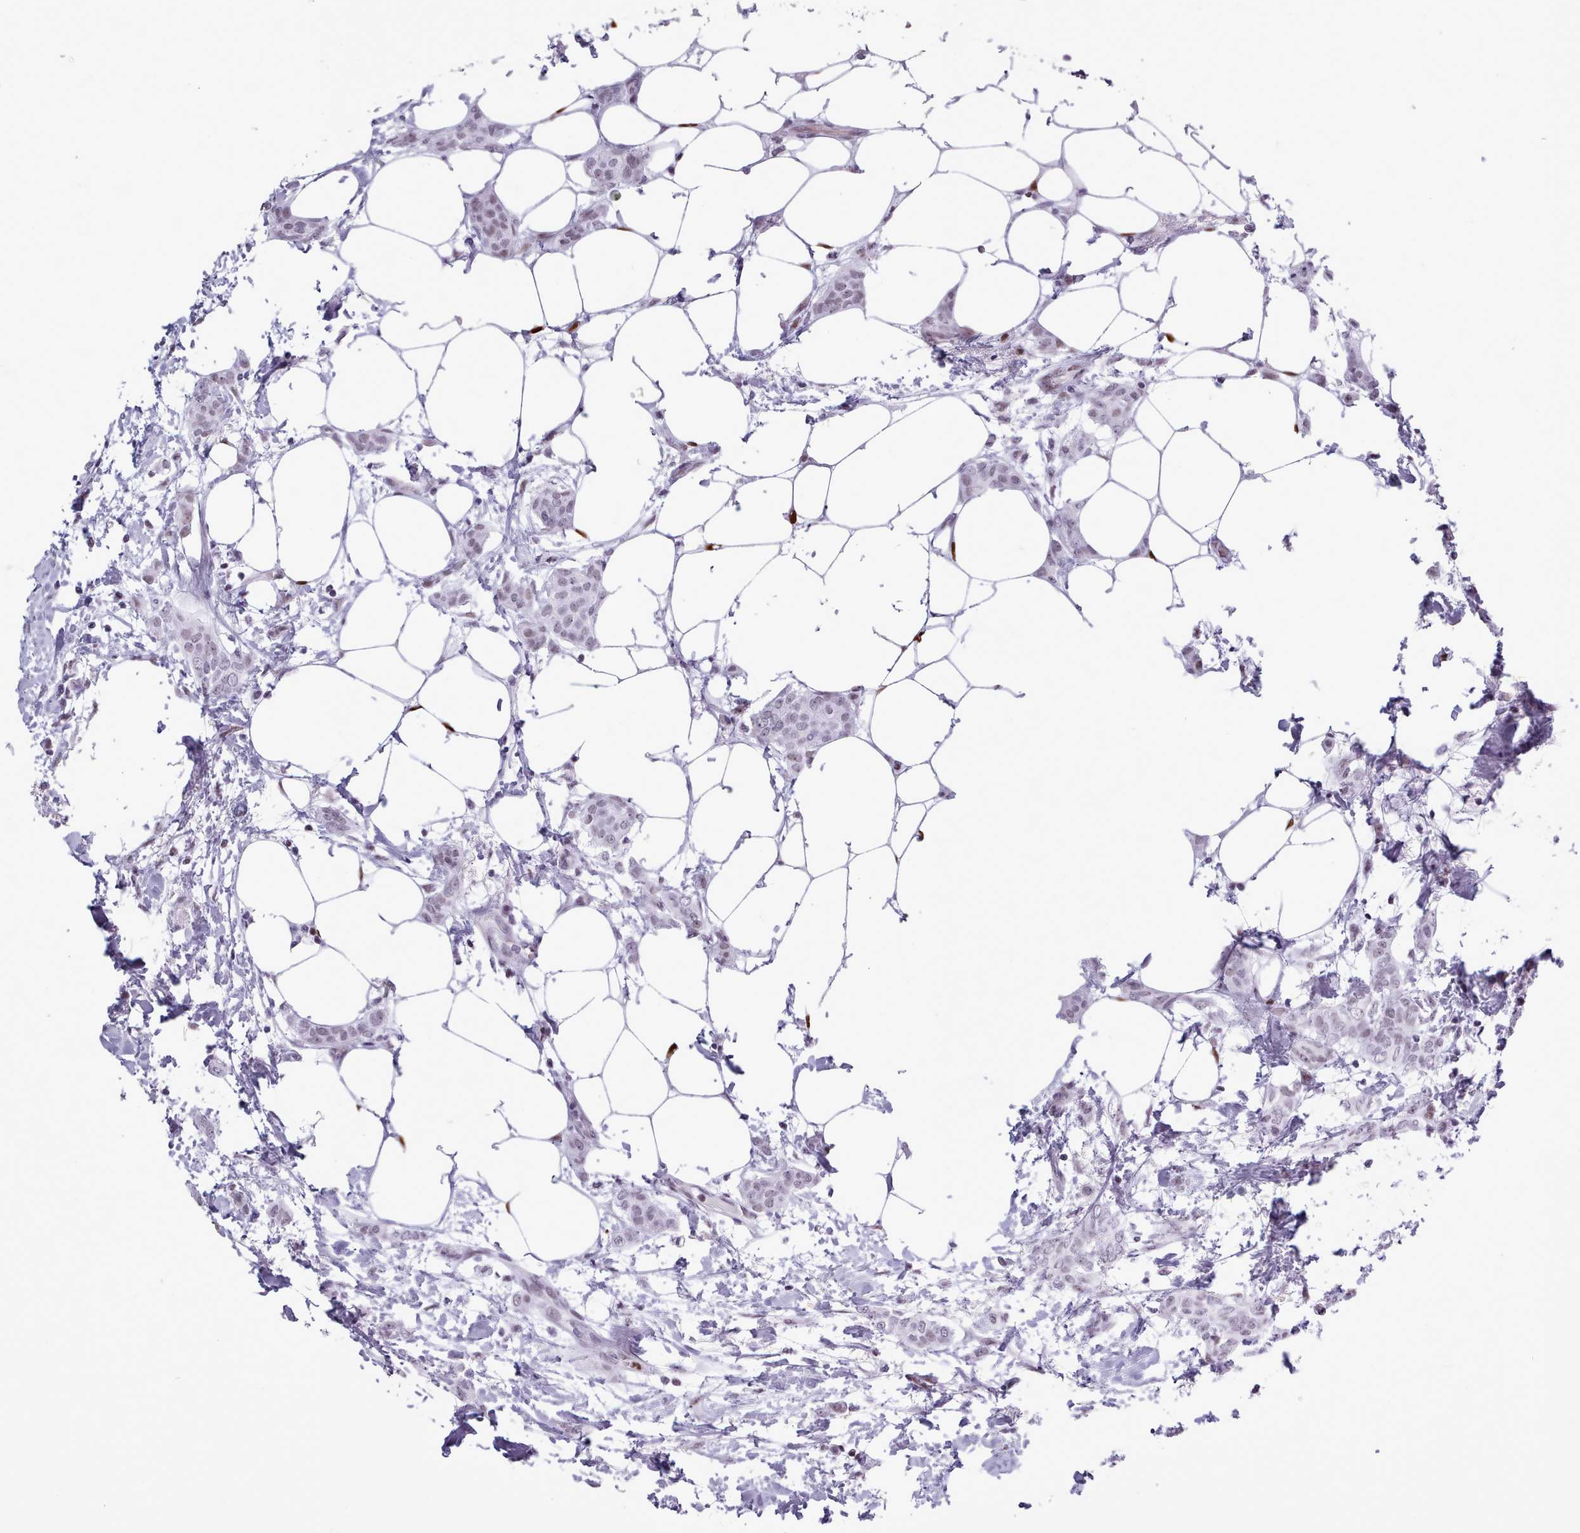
{"staining": {"intensity": "weak", "quantity": "25%-75%", "location": "nuclear"}, "tissue": "breast cancer", "cell_type": "Tumor cells", "image_type": "cancer", "snomed": [{"axis": "morphology", "description": "Duct carcinoma"}, {"axis": "topography", "description": "Breast"}], "caption": "Weak nuclear positivity for a protein is present in approximately 25%-75% of tumor cells of breast cancer (invasive ductal carcinoma) using immunohistochemistry (IHC).", "gene": "SRSF4", "patient": {"sex": "female", "age": 72}}